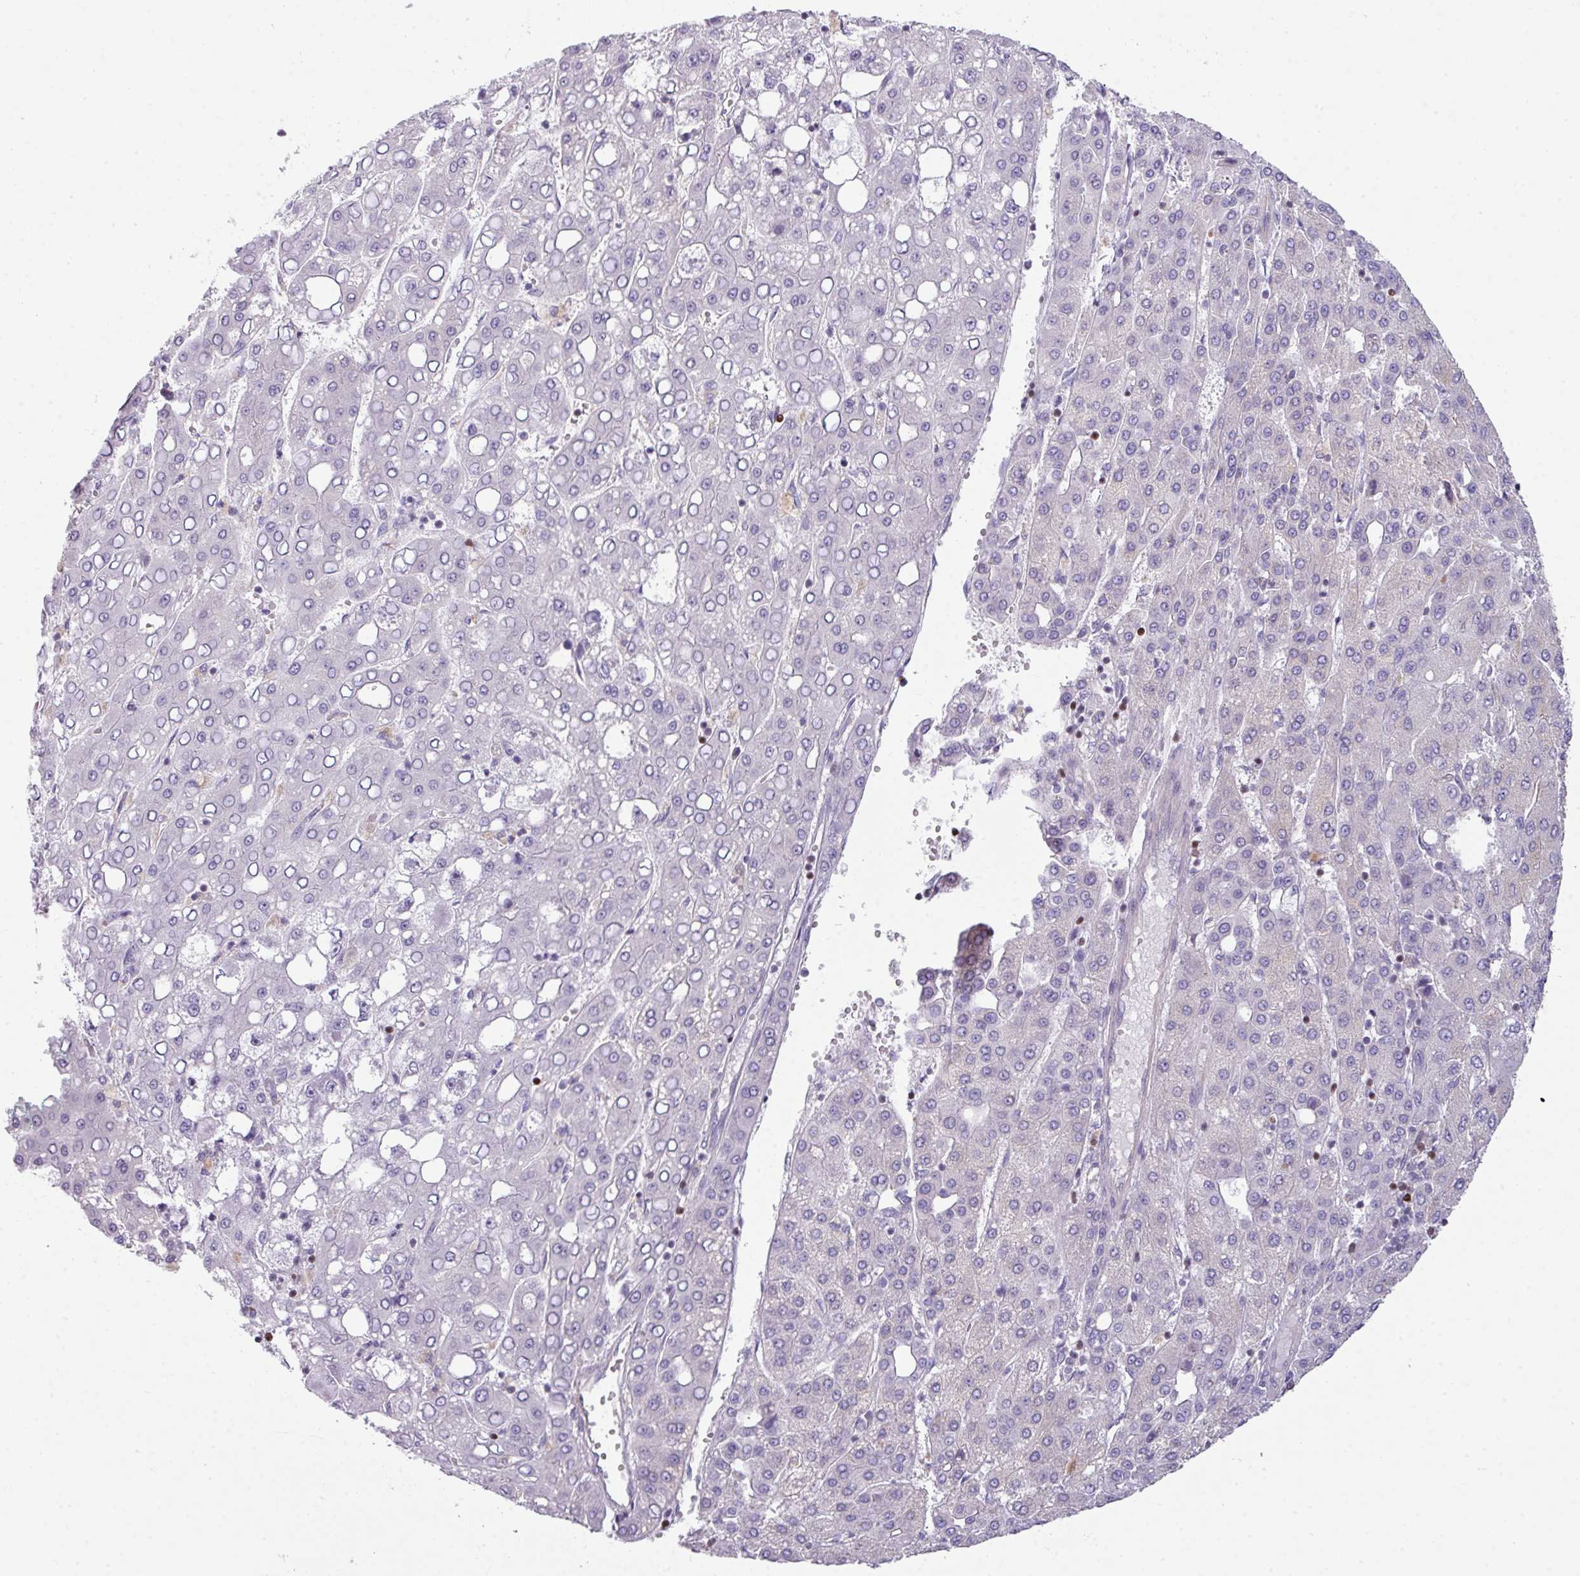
{"staining": {"intensity": "negative", "quantity": "none", "location": "none"}, "tissue": "liver cancer", "cell_type": "Tumor cells", "image_type": "cancer", "snomed": [{"axis": "morphology", "description": "Carcinoma, Hepatocellular, NOS"}, {"axis": "topography", "description": "Liver"}], "caption": "Hepatocellular carcinoma (liver) was stained to show a protein in brown. There is no significant positivity in tumor cells.", "gene": "STAT5A", "patient": {"sex": "male", "age": 65}}